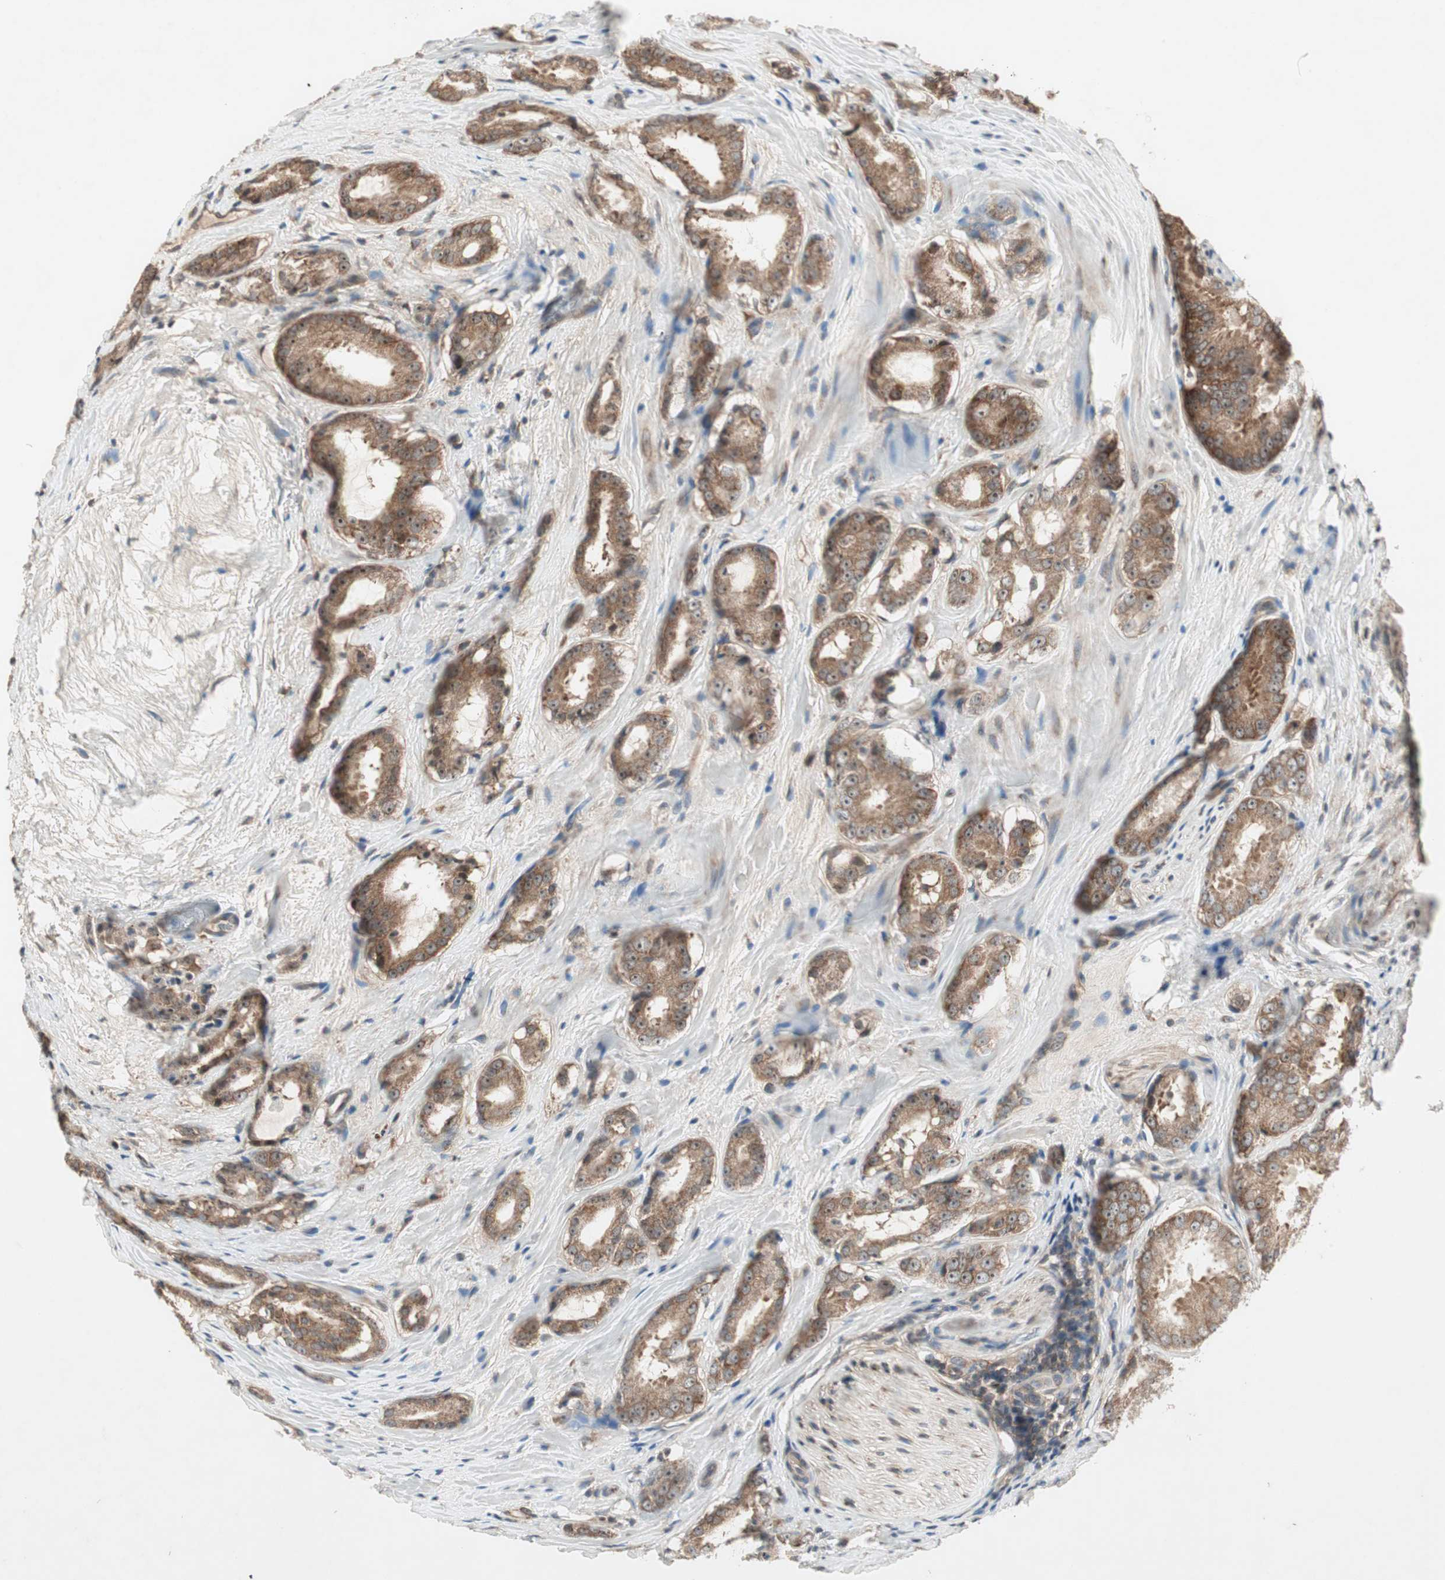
{"staining": {"intensity": "moderate", "quantity": ">75%", "location": "cytoplasmic/membranous"}, "tissue": "prostate cancer", "cell_type": "Tumor cells", "image_type": "cancer", "snomed": [{"axis": "morphology", "description": "Adenocarcinoma, High grade"}, {"axis": "topography", "description": "Prostate"}], "caption": "Prostate cancer was stained to show a protein in brown. There is medium levels of moderate cytoplasmic/membranous expression in about >75% of tumor cells. (DAB IHC, brown staining for protein, blue staining for nuclei).", "gene": "IRS1", "patient": {"sex": "male", "age": 64}}